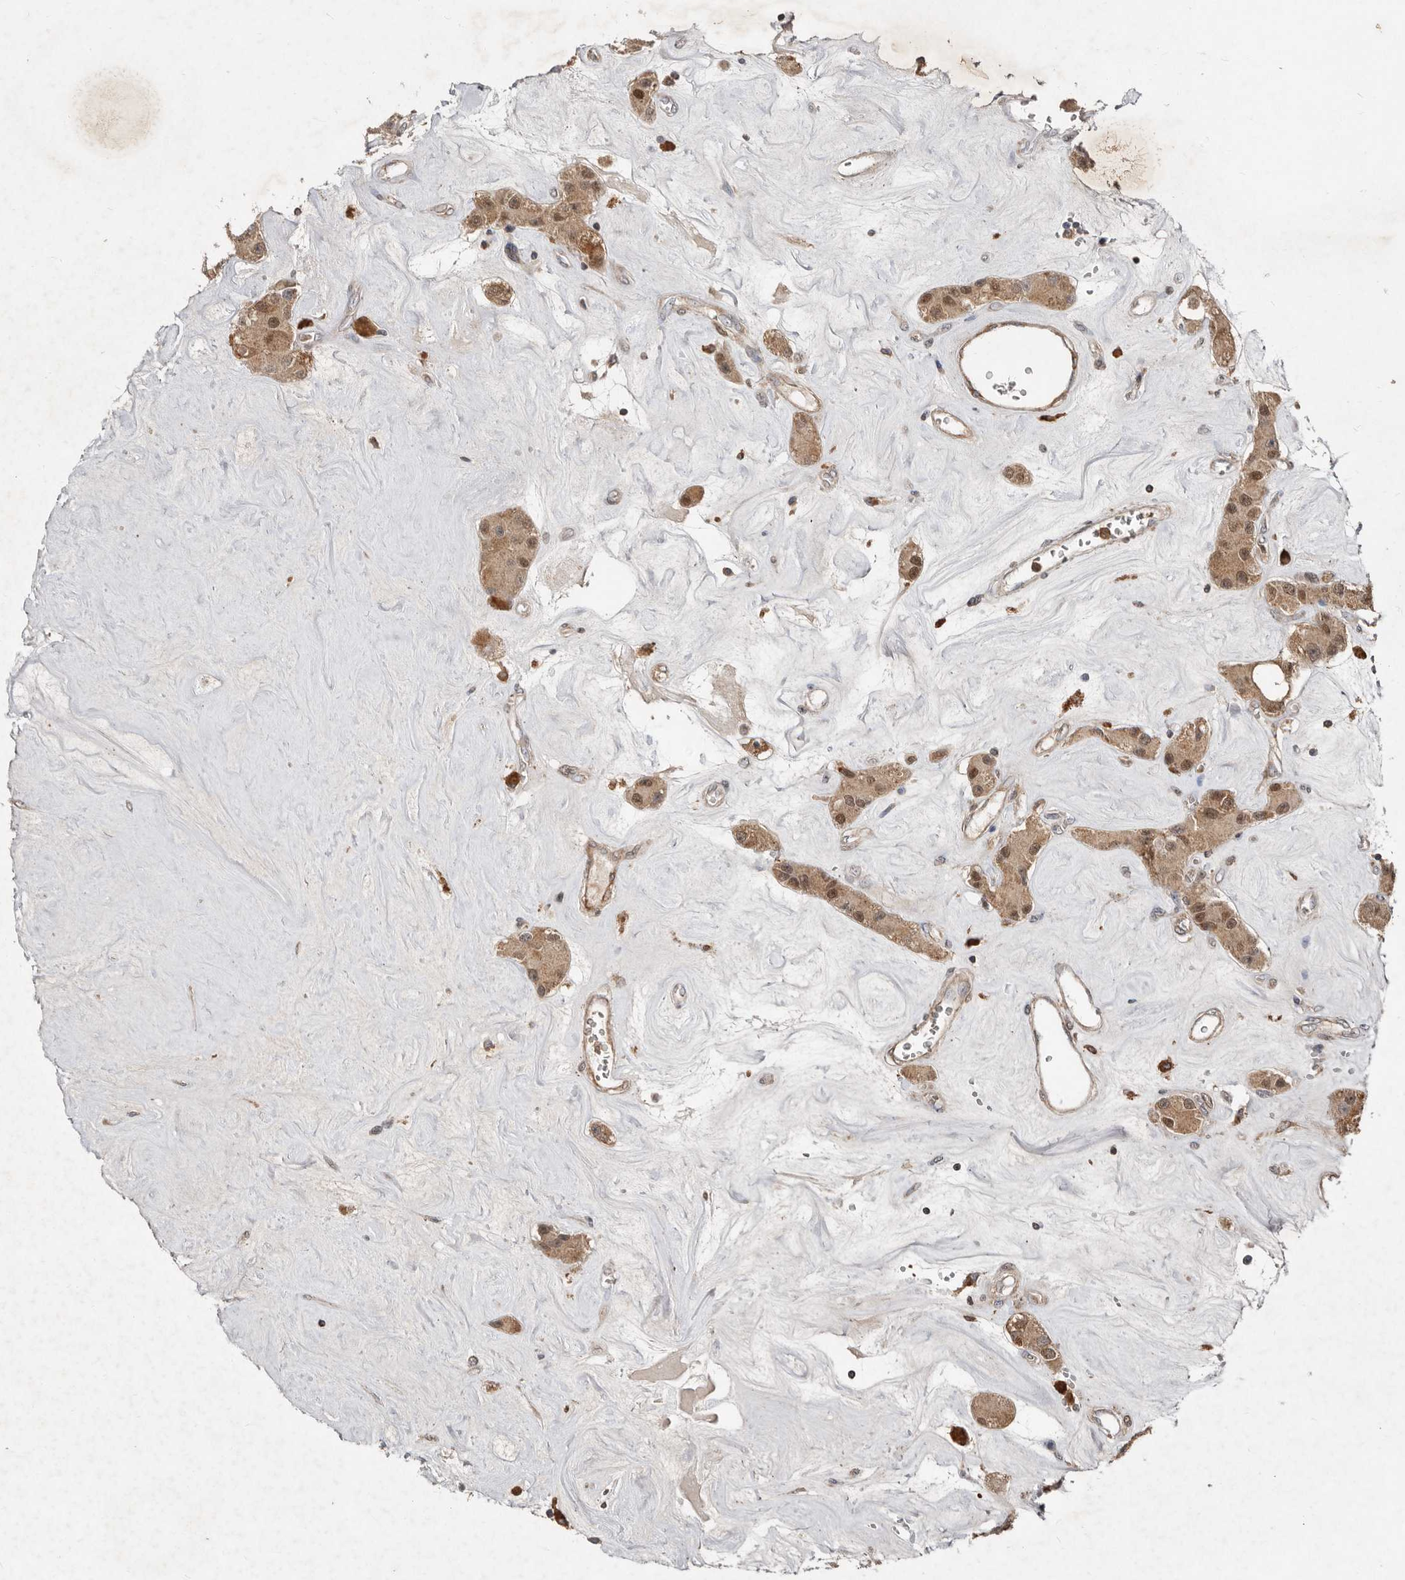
{"staining": {"intensity": "weak", "quantity": ">75%", "location": "cytoplasmic/membranous,nuclear"}, "tissue": "carcinoid", "cell_type": "Tumor cells", "image_type": "cancer", "snomed": [{"axis": "morphology", "description": "Carcinoid, malignant, NOS"}, {"axis": "topography", "description": "Pancreas"}], "caption": "Immunohistochemistry (IHC) micrograph of human carcinoid stained for a protein (brown), which exhibits low levels of weak cytoplasmic/membranous and nuclear expression in approximately >75% of tumor cells.", "gene": "EDEM1", "patient": {"sex": "male", "age": 41}}